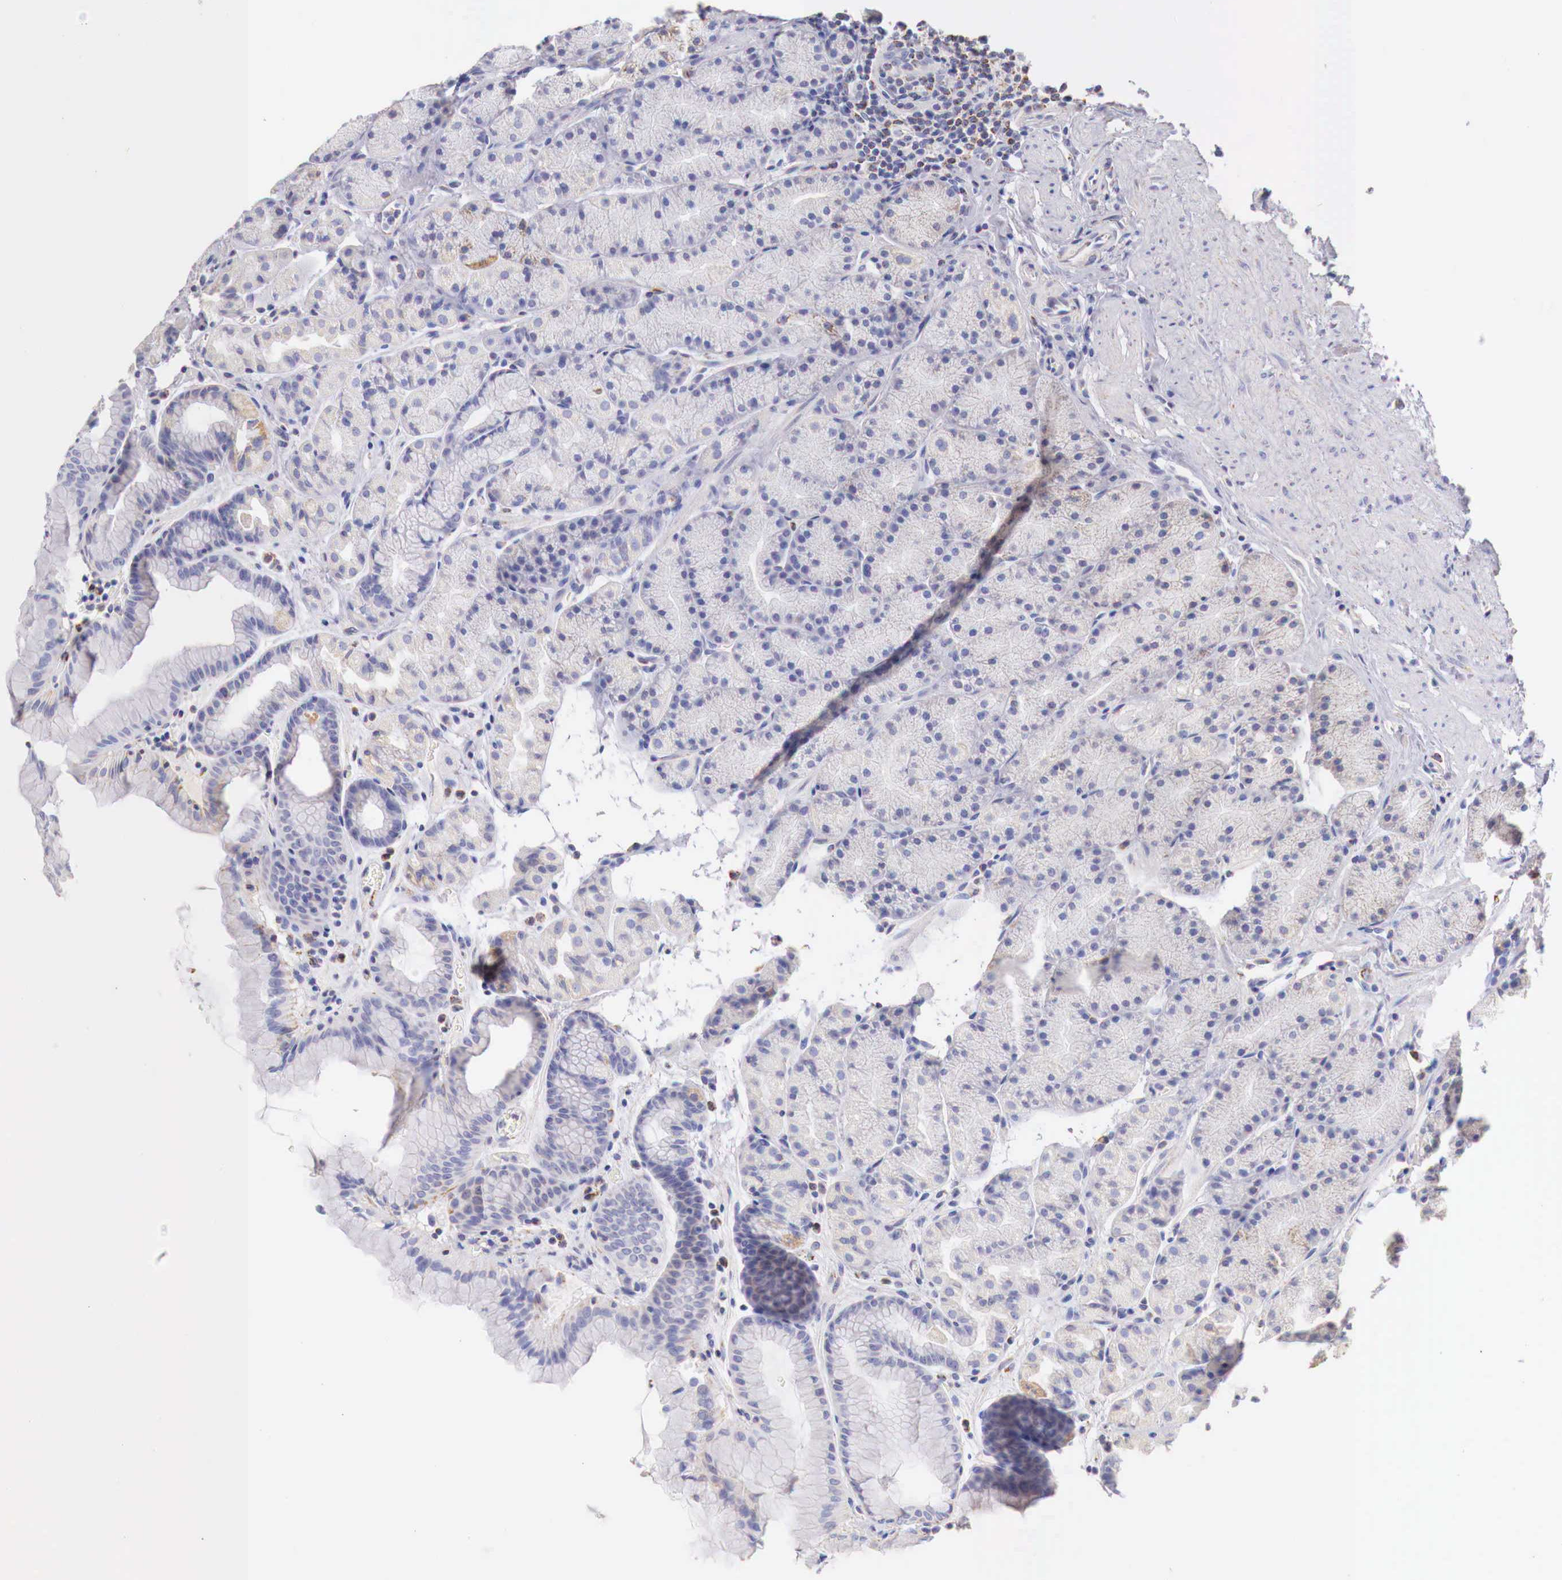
{"staining": {"intensity": "weak", "quantity": "25%-75%", "location": "cytoplasmic/membranous"}, "tissue": "stomach", "cell_type": "Glandular cells", "image_type": "normal", "snomed": [{"axis": "morphology", "description": "Normal tissue, NOS"}, {"axis": "topography", "description": "Stomach, upper"}], "caption": "Immunohistochemistry (IHC) histopathology image of benign stomach: stomach stained using IHC shows low levels of weak protein expression localized specifically in the cytoplasmic/membranous of glandular cells, appearing as a cytoplasmic/membranous brown color.", "gene": "IDH3G", "patient": {"sex": "male", "age": 72}}